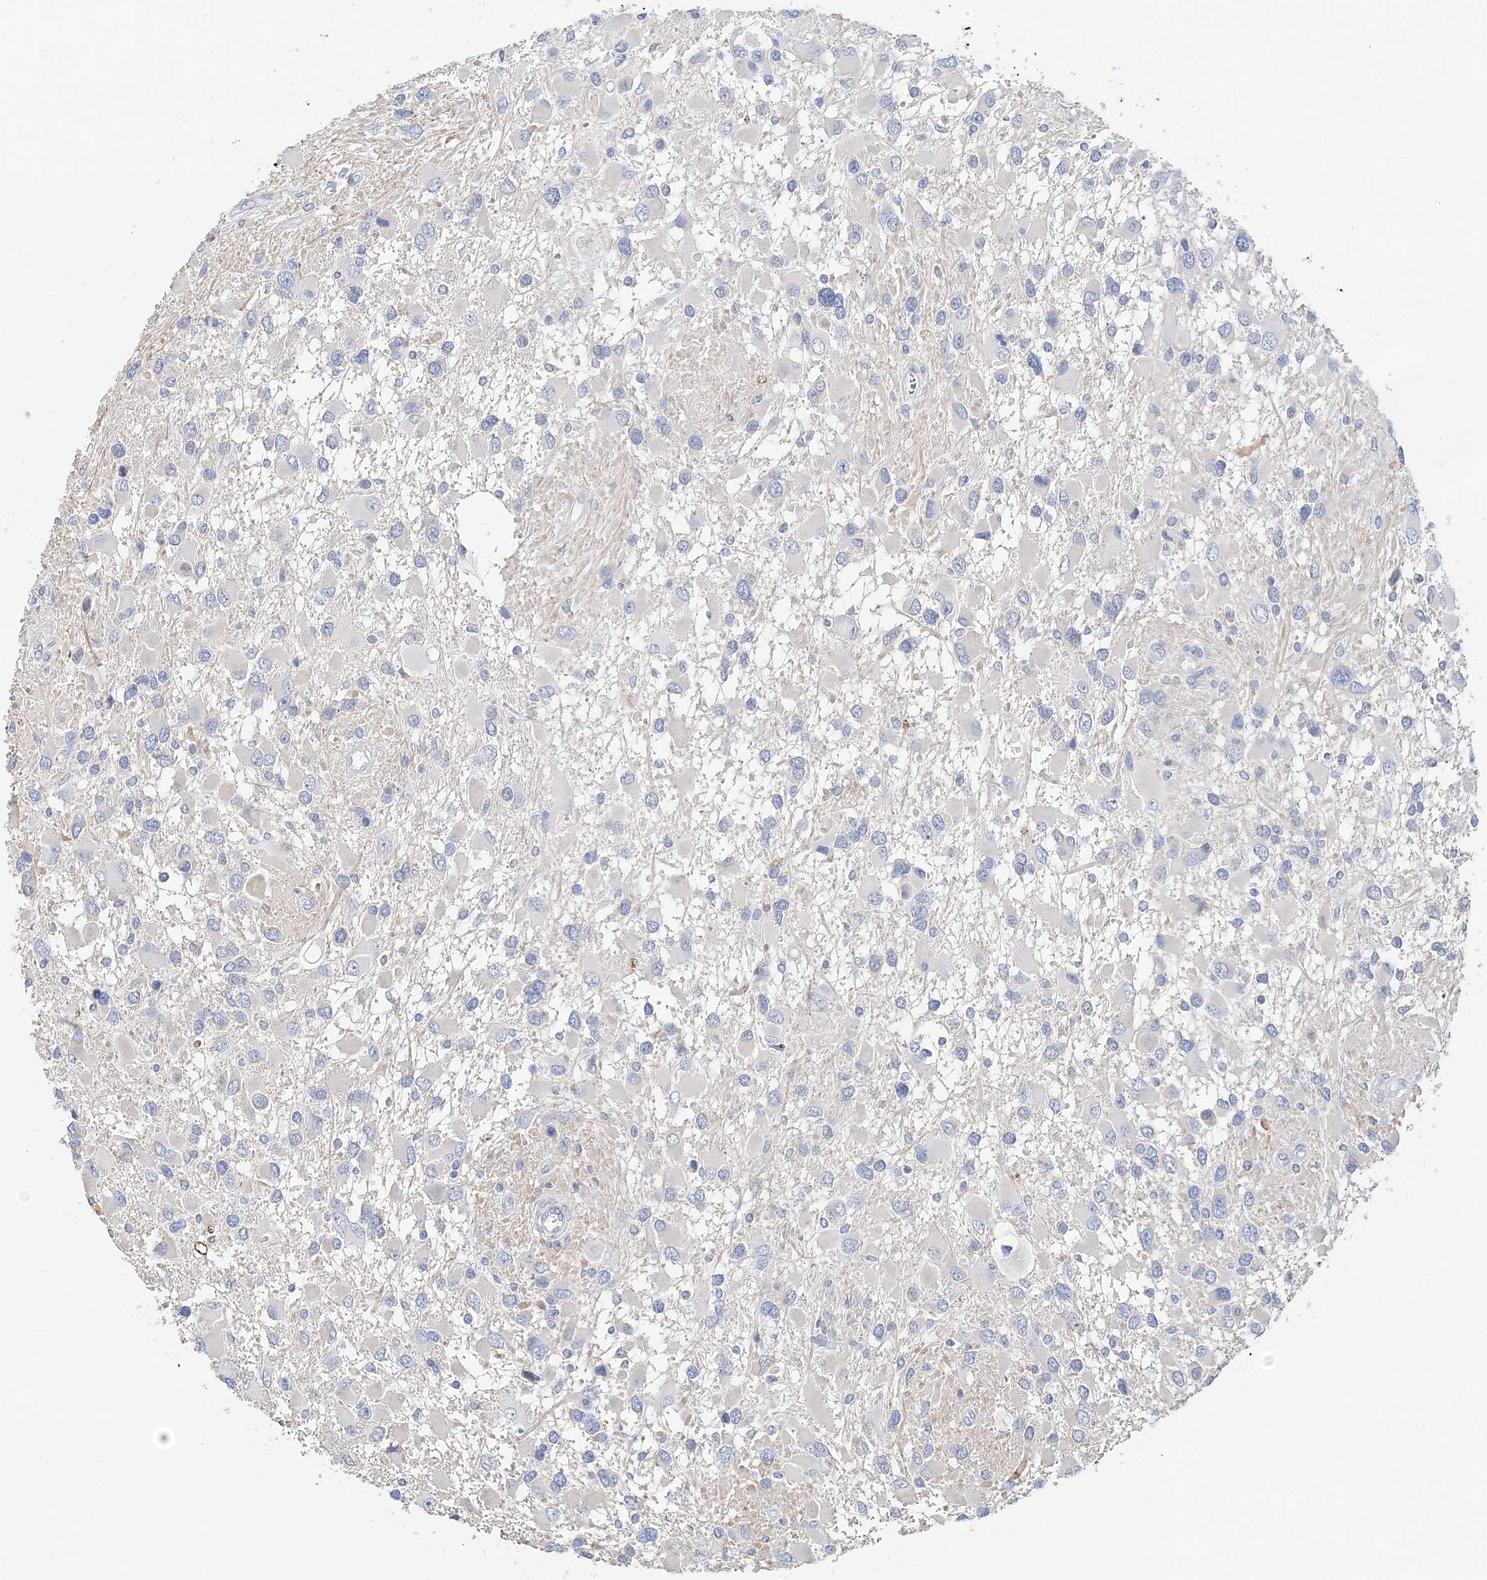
{"staining": {"intensity": "negative", "quantity": "none", "location": "none"}, "tissue": "glioma", "cell_type": "Tumor cells", "image_type": "cancer", "snomed": [{"axis": "morphology", "description": "Glioma, malignant, High grade"}, {"axis": "topography", "description": "Brain"}], "caption": "IHC of human glioma reveals no positivity in tumor cells.", "gene": "LRRIQ4", "patient": {"sex": "male", "age": 53}}